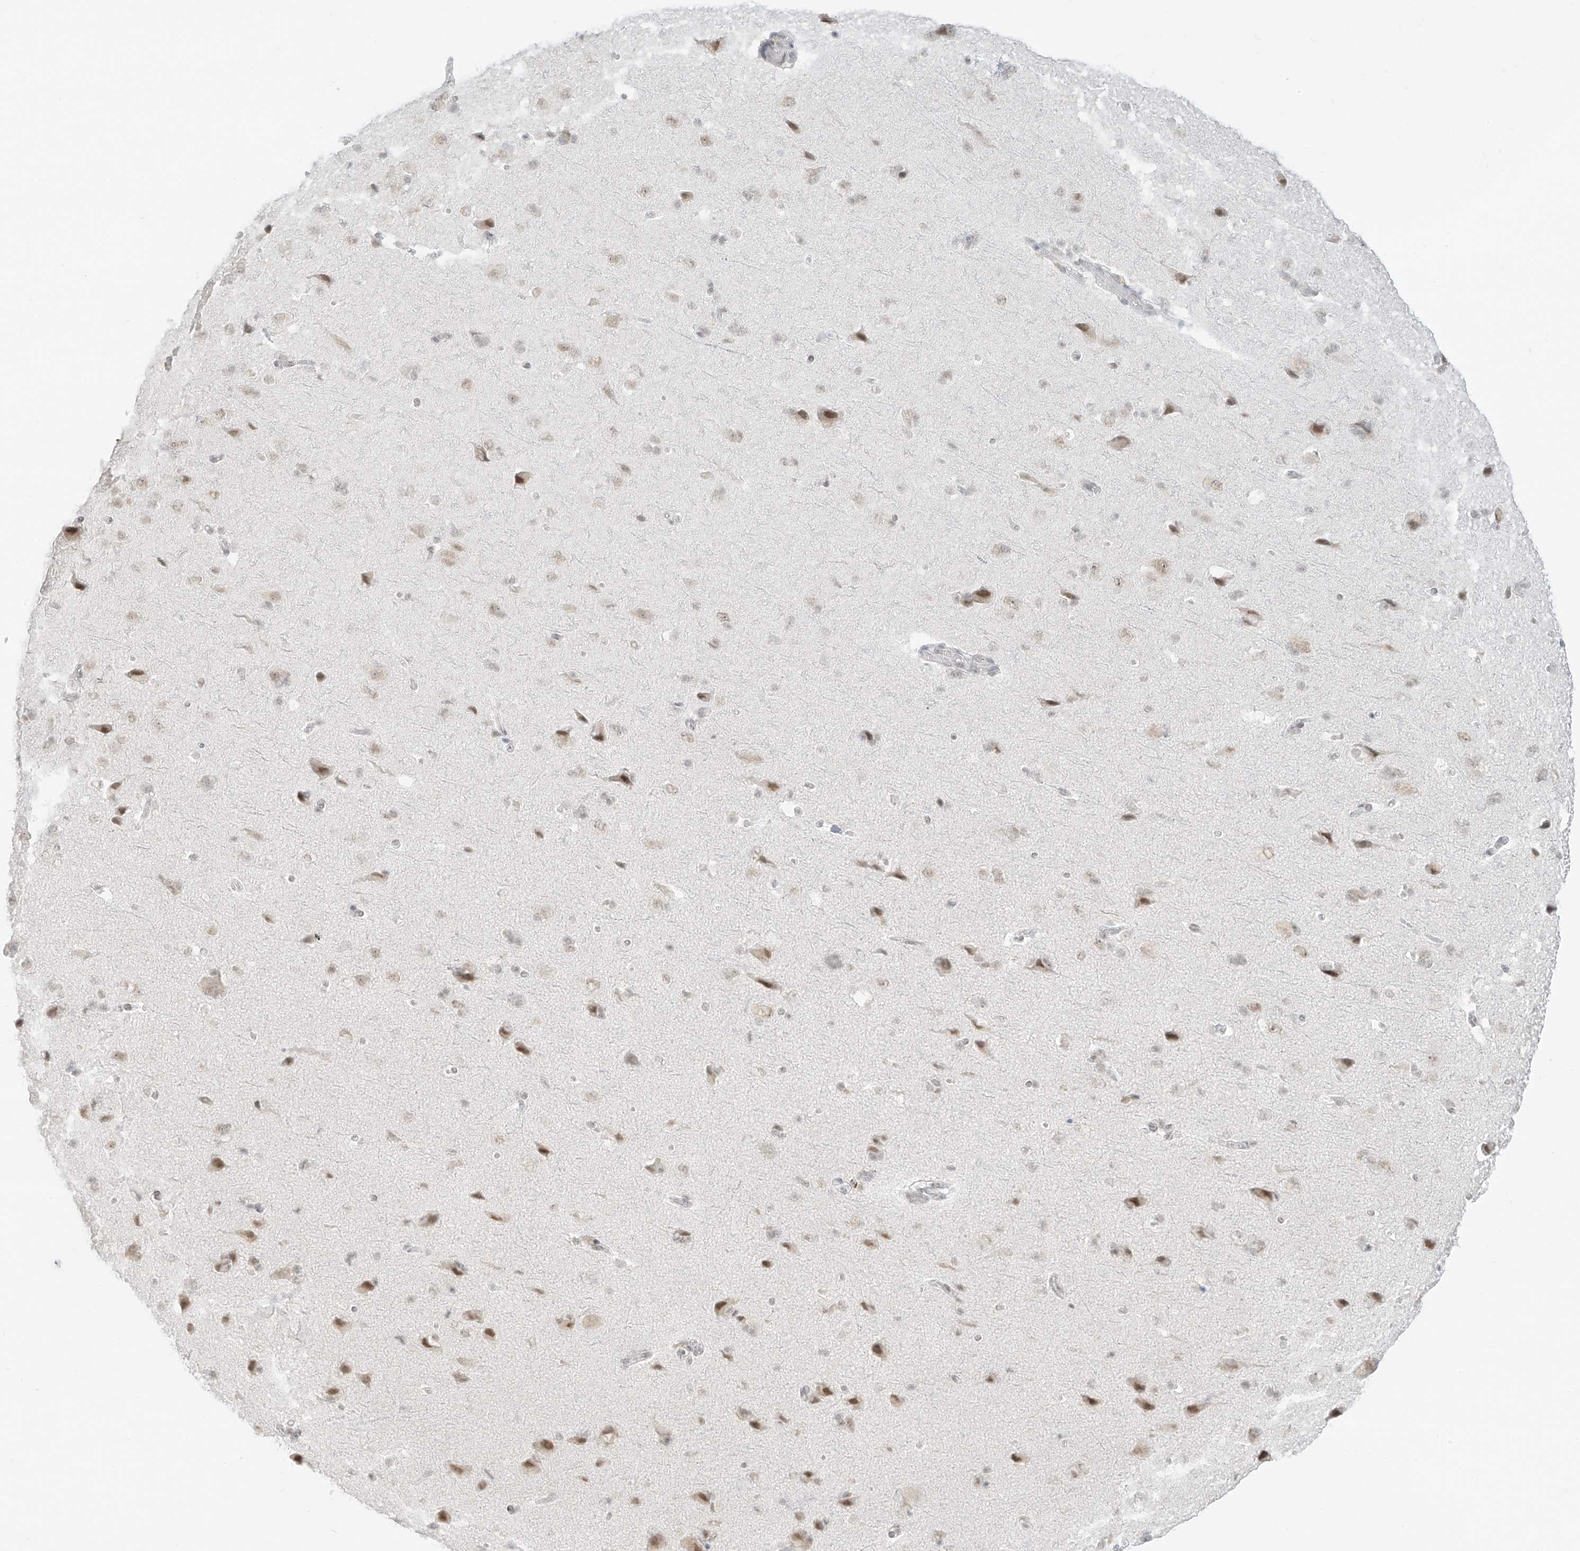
{"staining": {"intensity": "negative", "quantity": "none", "location": "none"}, "tissue": "cerebral cortex", "cell_type": "Endothelial cells", "image_type": "normal", "snomed": [{"axis": "morphology", "description": "Normal tissue, NOS"}, {"axis": "topography", "description": "Cerebral cortex"}], "caption": "Immunohistochemistry (IHC) image of unremarkable cerebral cortex: human cerebral cortex stained with DAB (3,3'-diaminobenzidine) demonstrates no significant protein staining in endothelial cells. Nuclei are stained in blue.", "gene": "SUPT5H", "patient": {"sex": "male", "age": 62}}